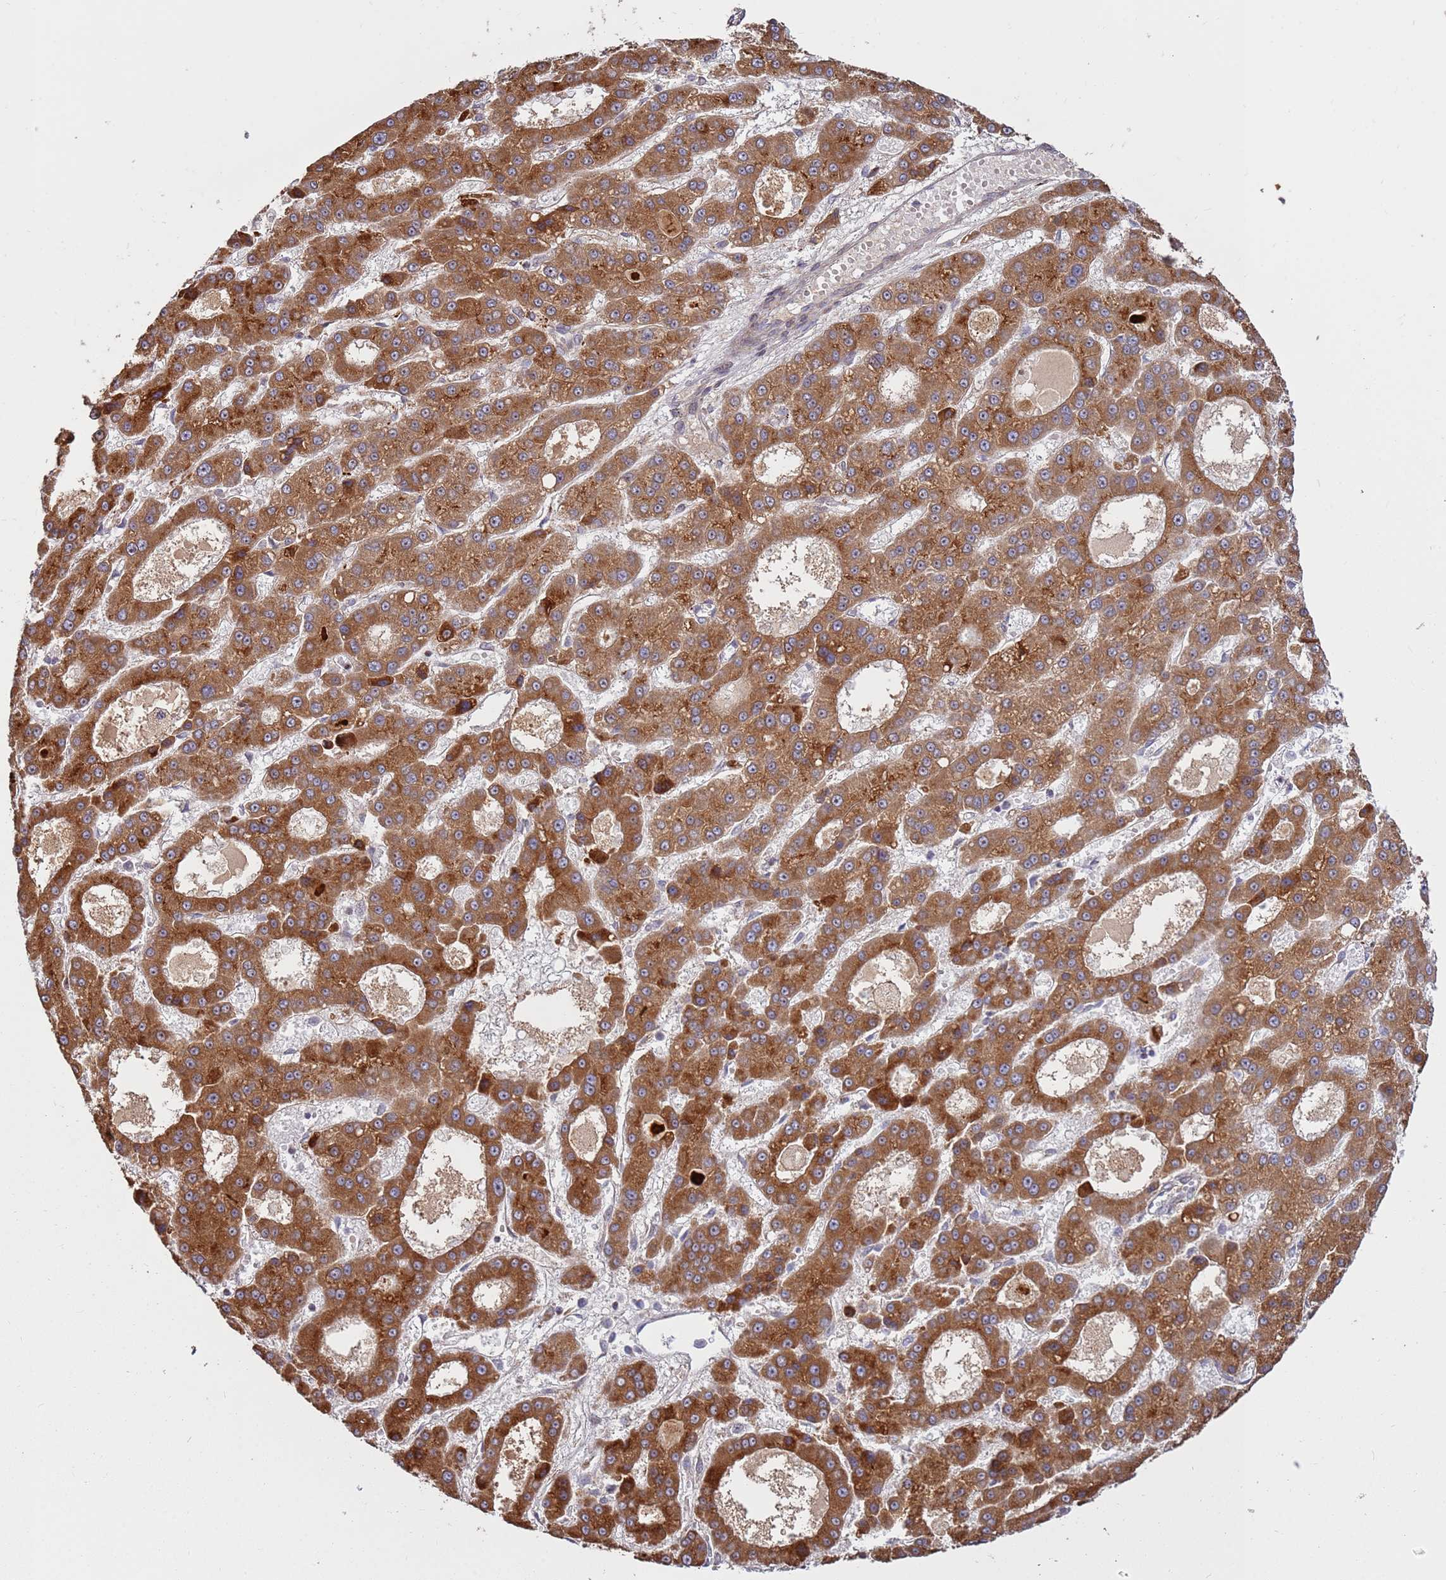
{"staining": {"intensity": "strong", "quantity": ">75%", "location": "cytoplasmic/membranous"}, "tissue": "liver cancer", "cell_type": "Tumor cells", "image_type": "cancer", "snomed": [{"axis": "morphology", "description": "Carcinoma, Hepatocellular, NOS"}, {"axis": "topography", "description": "Liver"}], "caption": "Strong cytoplasmic/membranous positivity for a protein is seen in about >75% of tumor cells of hepatocellular carcinoma (liver) using immunohistochemistry (IHC).", "gene": "KIF25", "patient": {"sex": "male", "age": 70}}